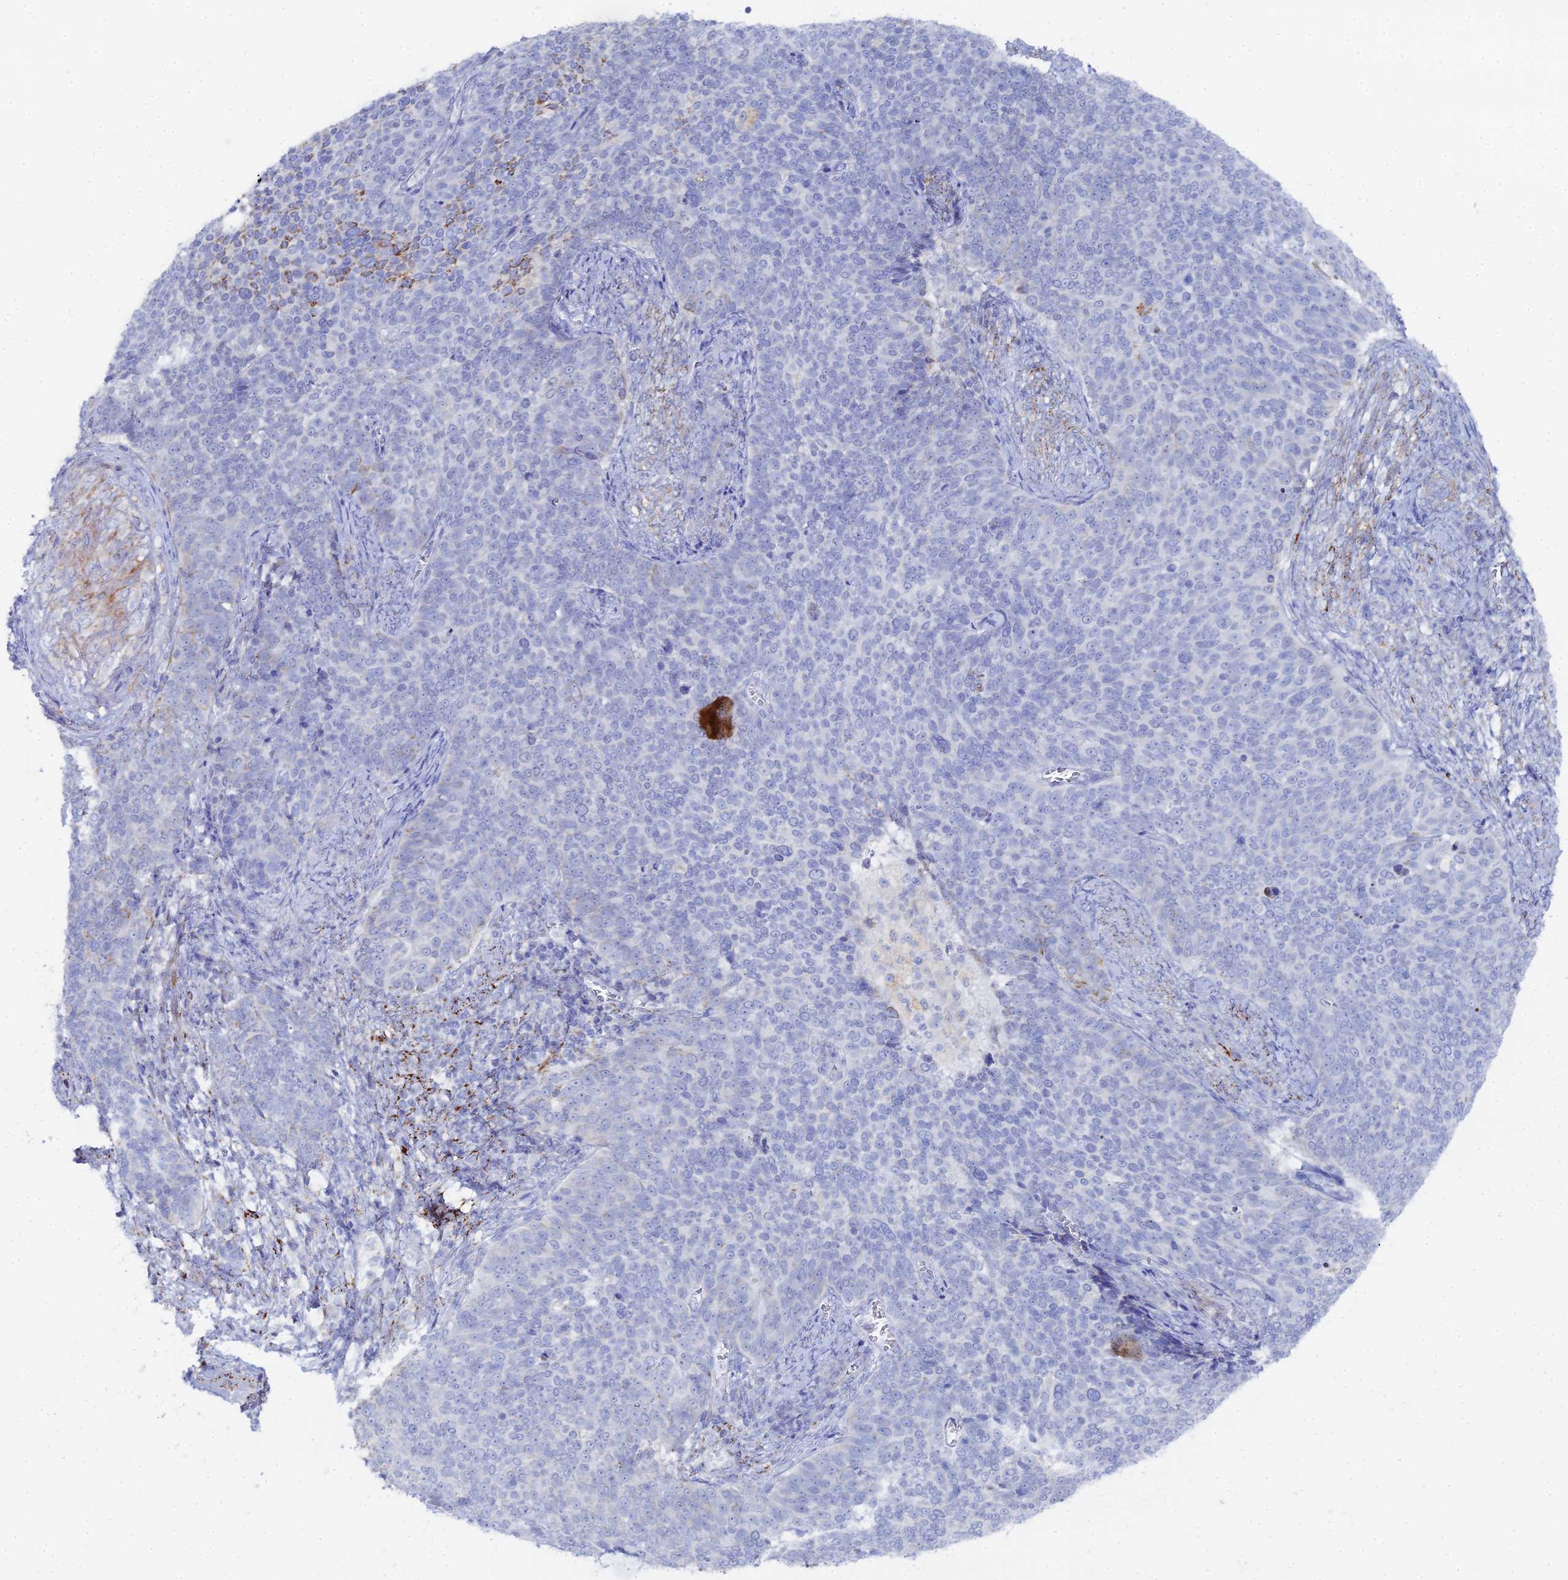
{"staining": {"intensity": "negative", "quantity": "none", "location": "none"}, "tissue": "cervical cancer", "cell_type": "Tumor cells", "image_type": "cancer", "snomed": [{"axis": "morphology", "description": "Normal tissue, NOS"}, {"axis": "morphology", "description": "Squamous cell carcinoma, NOS"}, {"axis": "topography", "description": "Cervix"}], "caption": "Cervical cancer stained for a protein using immunohistochemistry reveals no expression tumor cells.", "gene": "DHX34", "patient": {"sex": "female", "age": 39}}